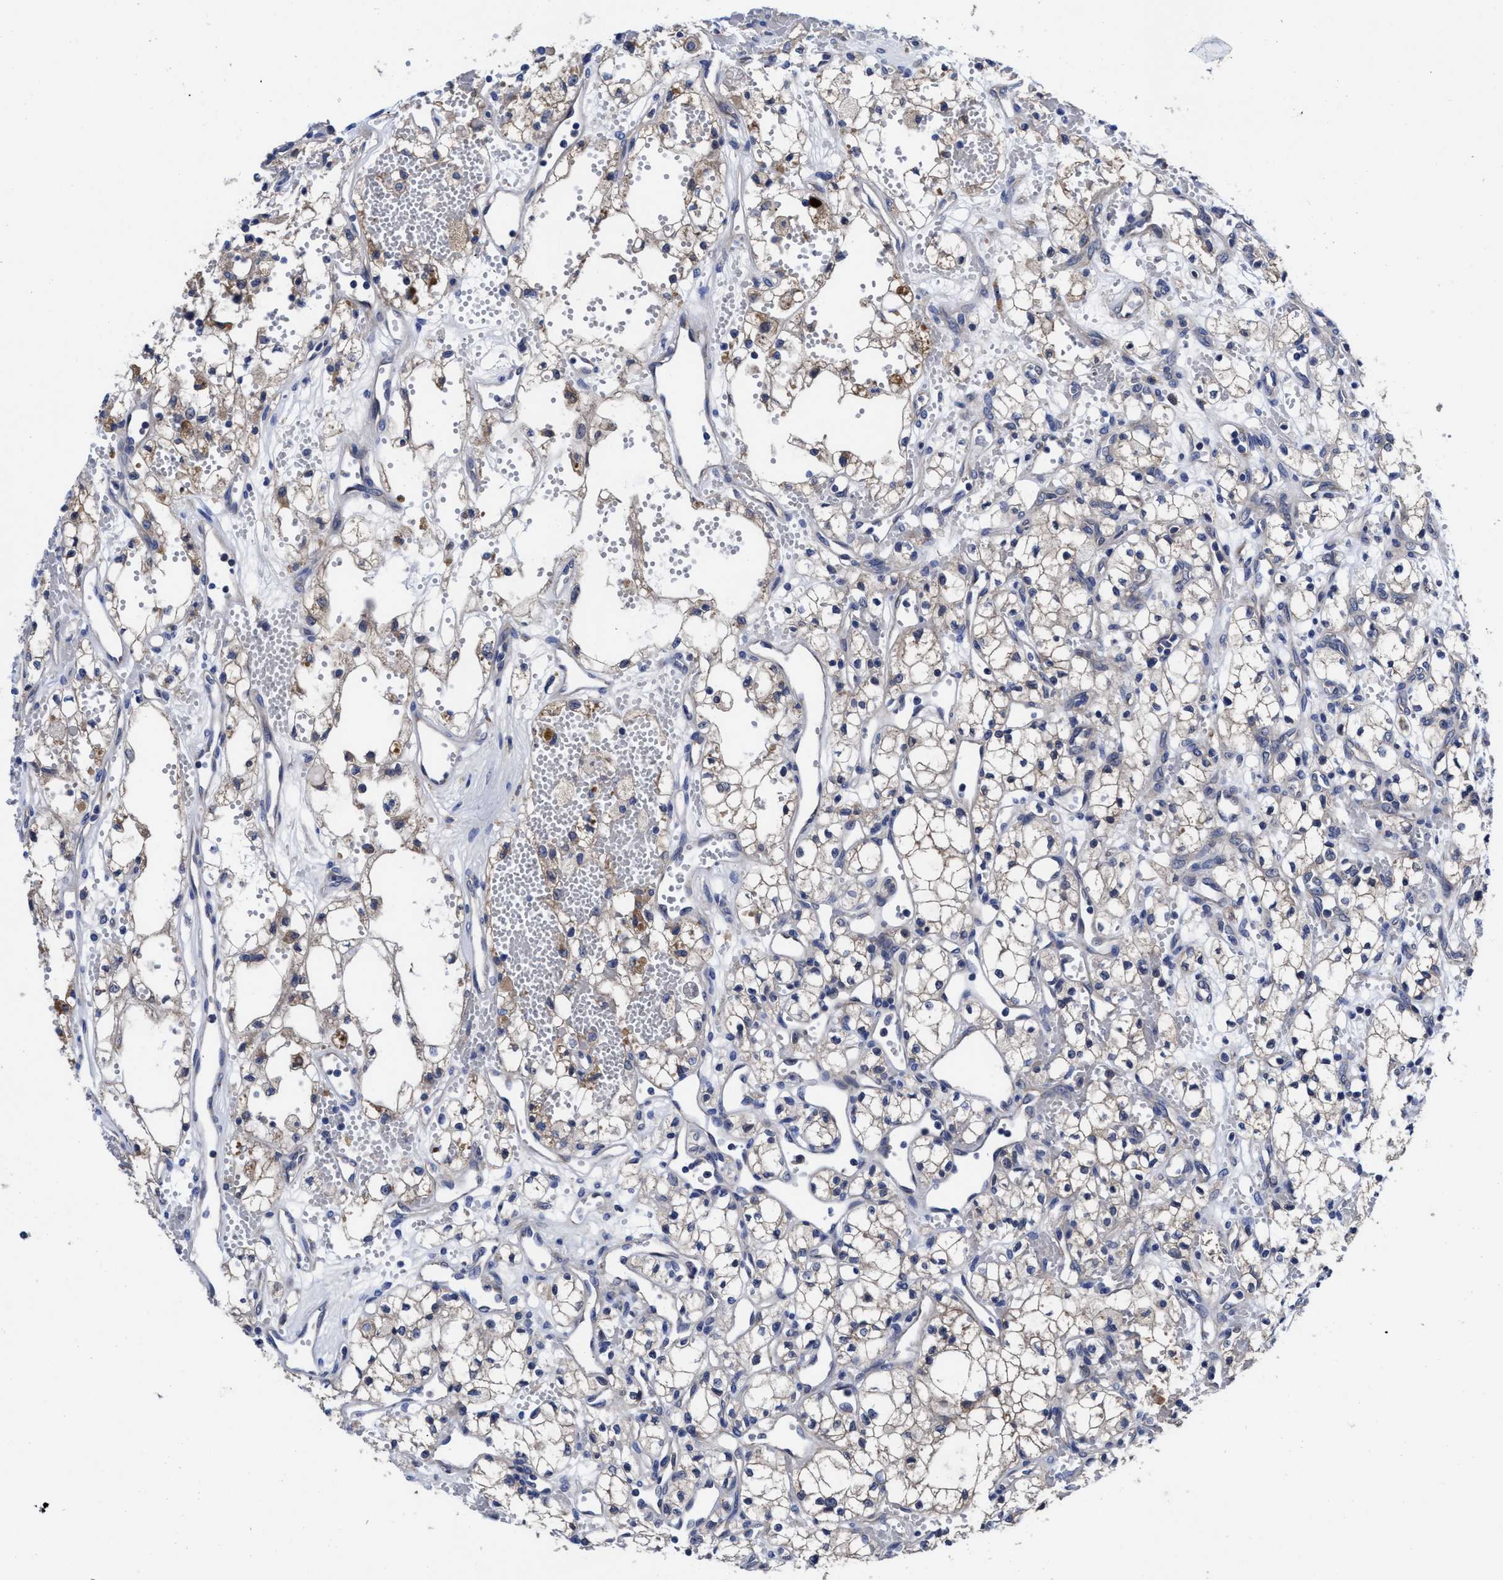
{"staining": {"intensity": "weak", "quantity": "25%-75%", "location": "cytoplasmic/membranous"}, "tissue": "renal cancer", "cell_type": "Tumor cells", "image_type": "cancer", "snomed": [{"axis": "morphology", "description": "Adenocarcinoma, NOS"}, {"axis": "topography", "description": "Kidney"}], "caption": "The photomicrograph displays a brown stain indicating the presence of a protein in the cytoplasmic/membranous of tumor cells in adenocarcinoma (renal).", "gene": "TXNDC17", "patient": {"sex": "male", "age": 59}}